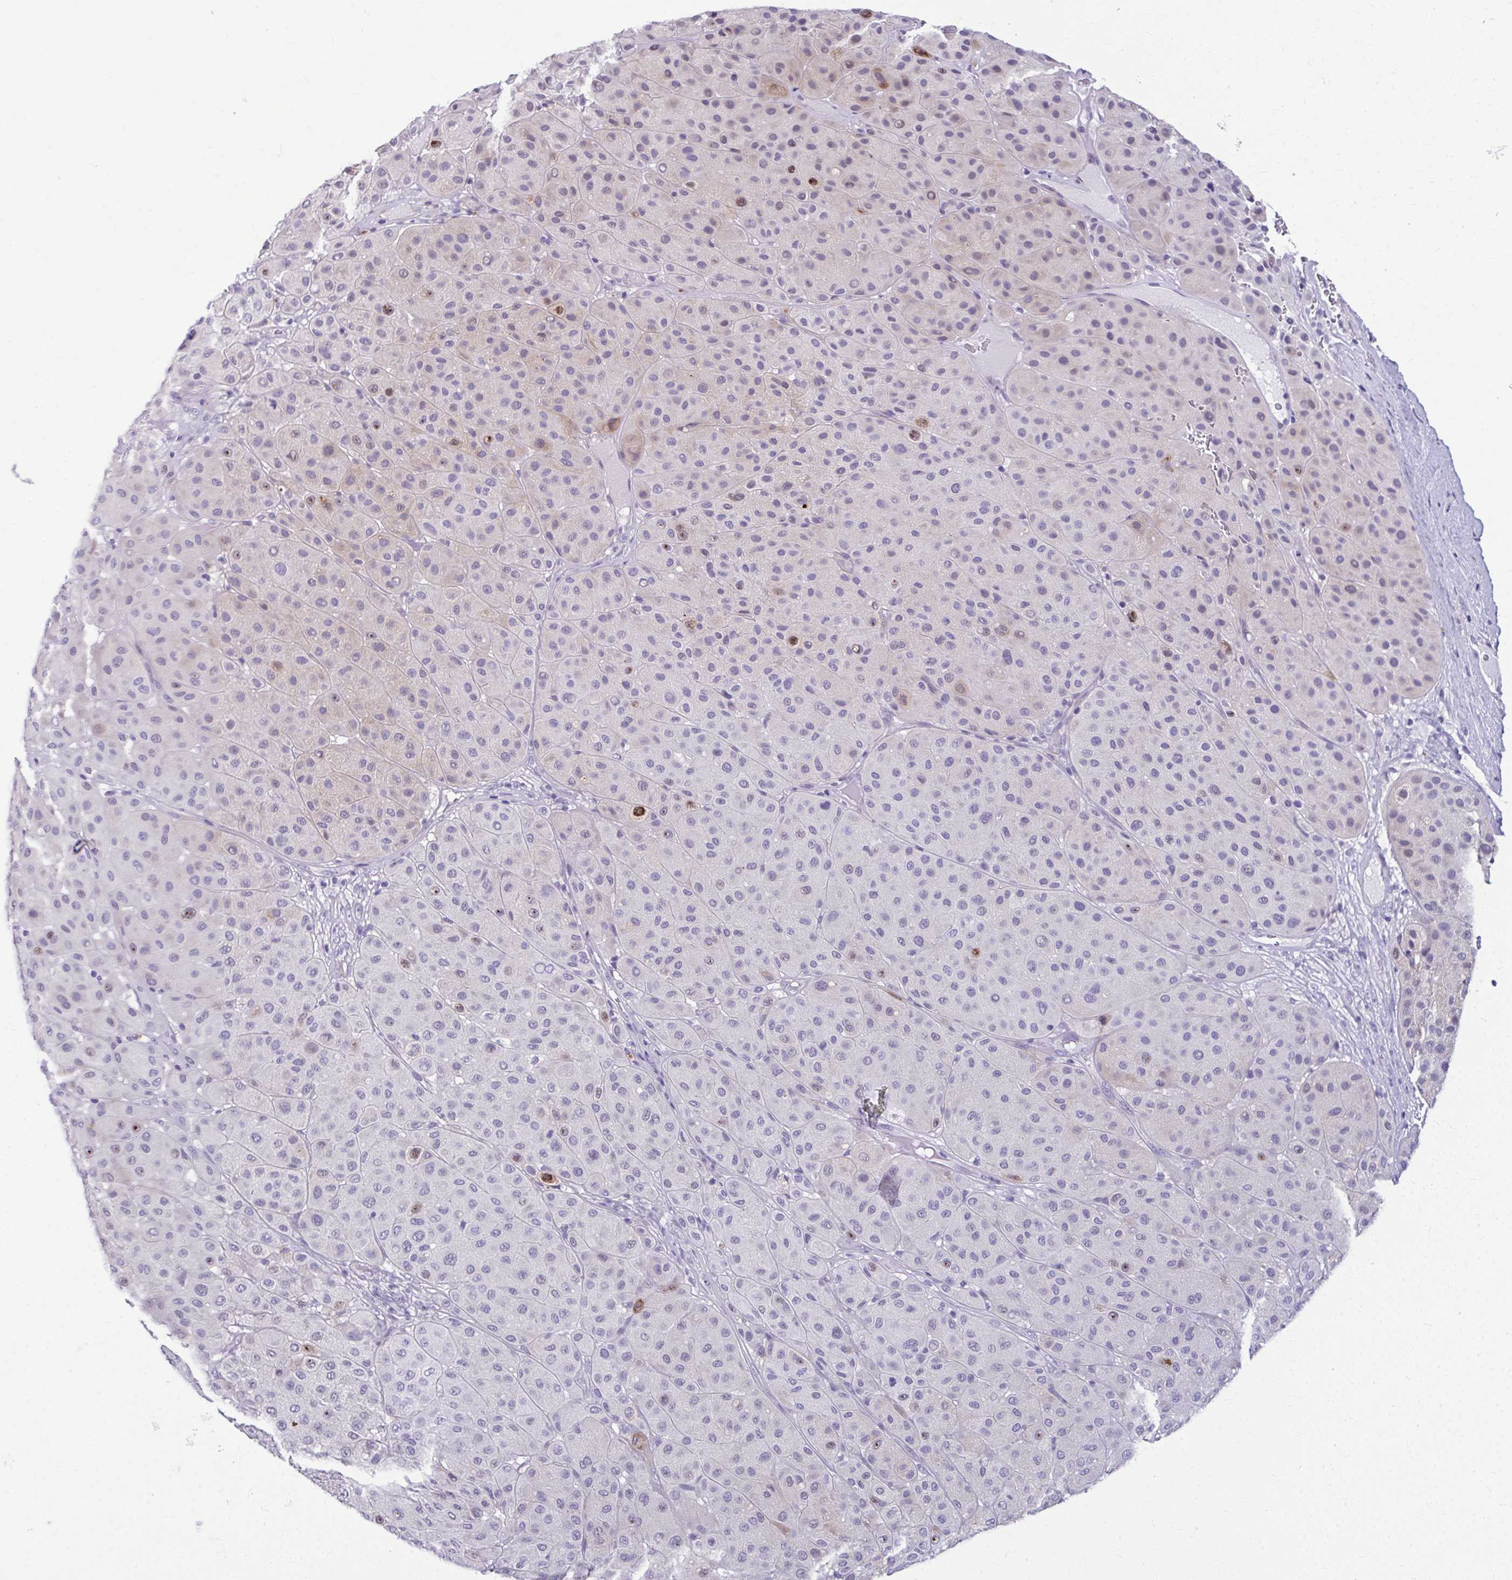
{"staining": {"intensity": "moderate", "quantity": "<25%", "location": "nuclear"}, "tissue": "melanoma", "cell_type": "Tumor cells", "image_type": "cancer", "snomed": [{"axis": "morphology", "description": "Malignant melanoma, Metastatic site"}, {"axis": "topography", "description": "Smooth muscle"}], "caption": "Malignant melanoma (metastatic site) stained with DAB (3,3'-diaminobenzidine) immunohistochemistry reveals low levels of moderate nuclear positivity in approximately <25% of tumor cells.", "gene": "SERPINI1", "patient": {"sex": "male", "age": 41}}